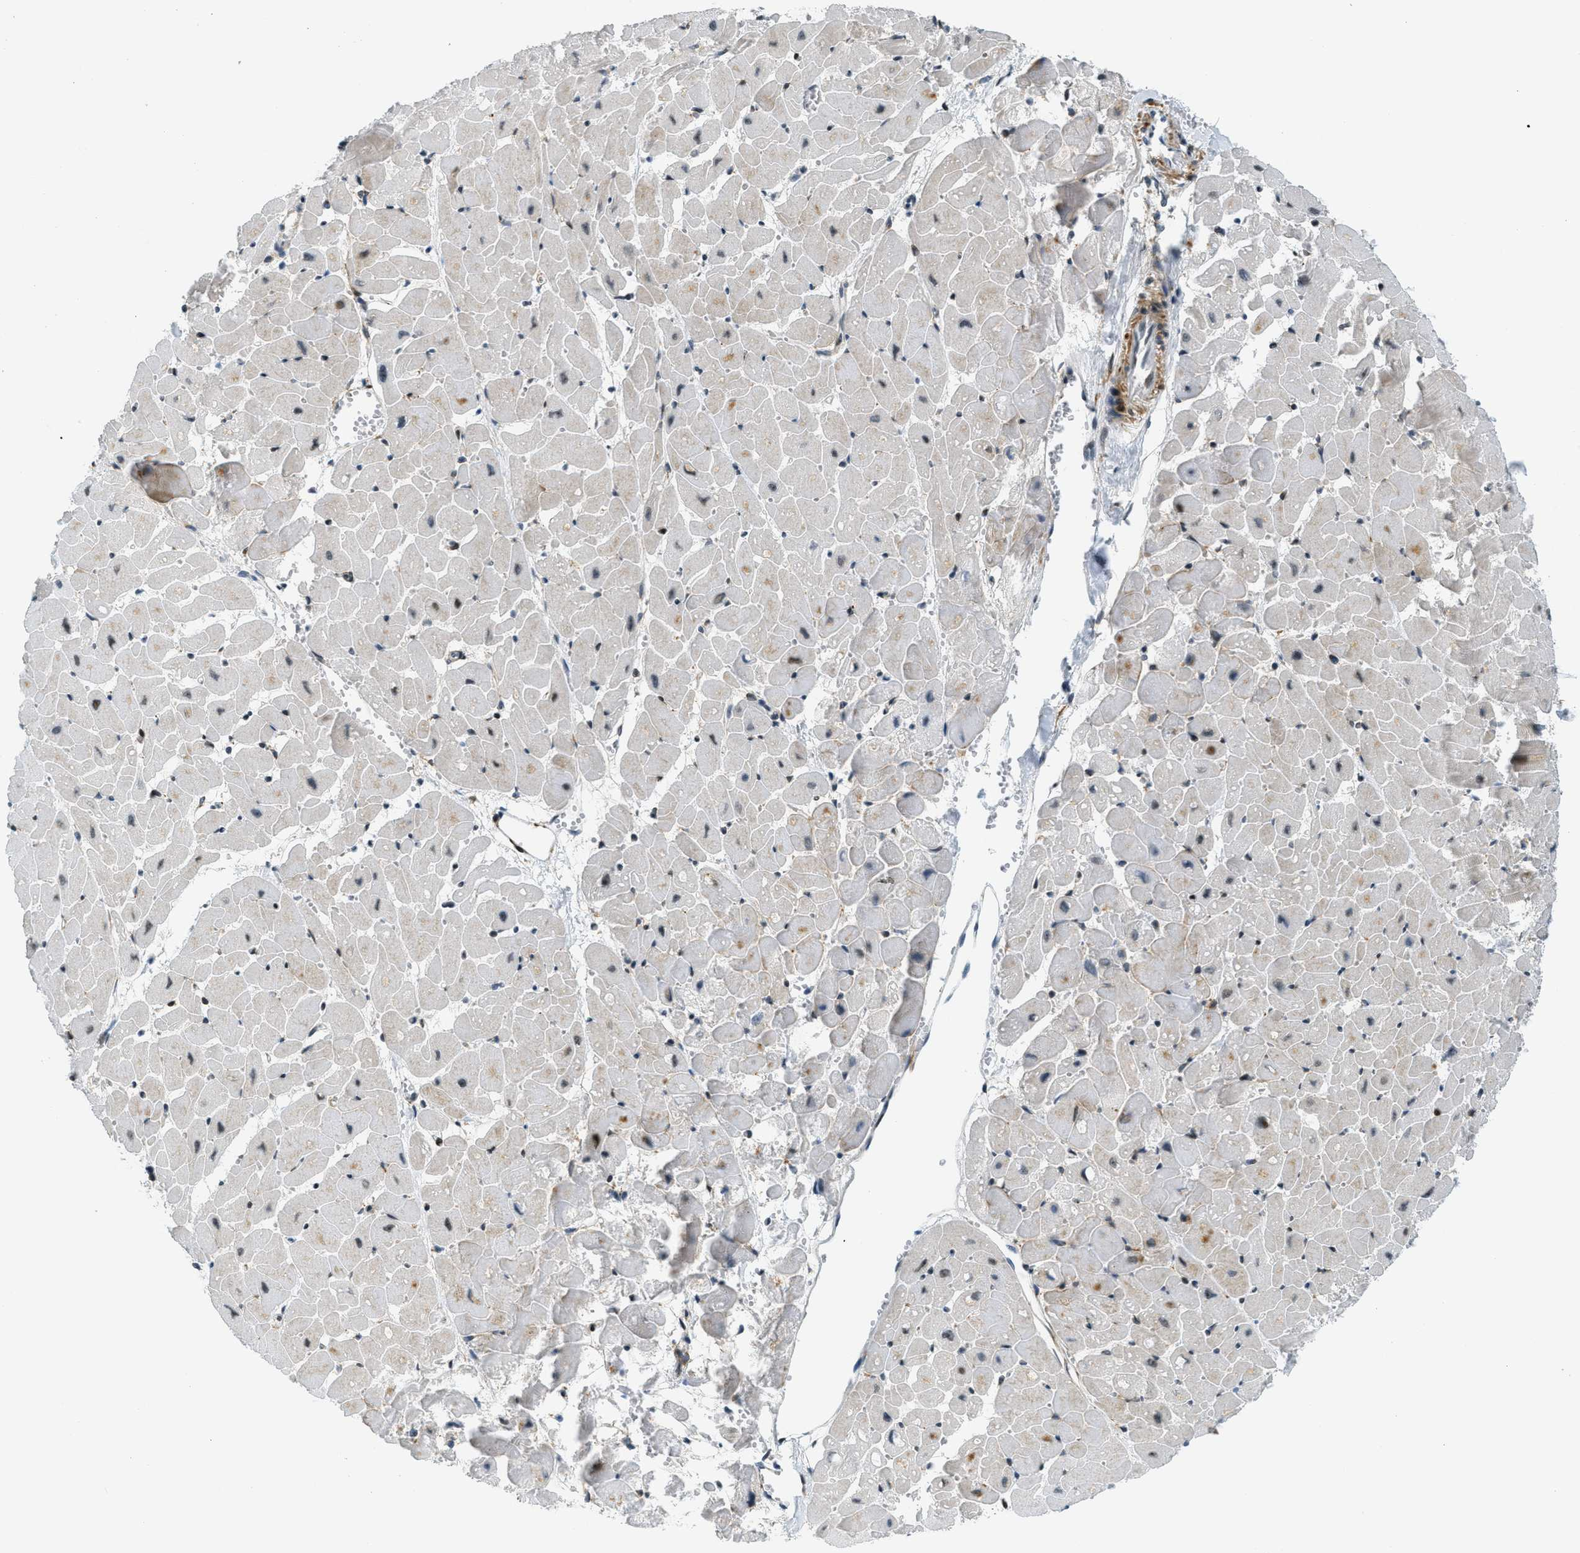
{"staining": {"intensity": "moderate", "quantity": "25%-75%", "location": "nuclear"}, "tissue": "heart muscle", "cell_type": "Cardiomyocytes", "image_type": "normal", "snomed": [{"axis": "morphology", "description": "Normal tissue, NOS"}, {"axis": "topography", "description": "Heart"}], "caption": "Protein analysis of unremarkable heart muscle displays moderate nuclear positivity in about 25%-75% of cardiomyocytes. (Brightfield microscopy of DAB IHC at high magnification).", "gene": "ZDHHC23", "patient": {"sex": "female", "age": 19}}